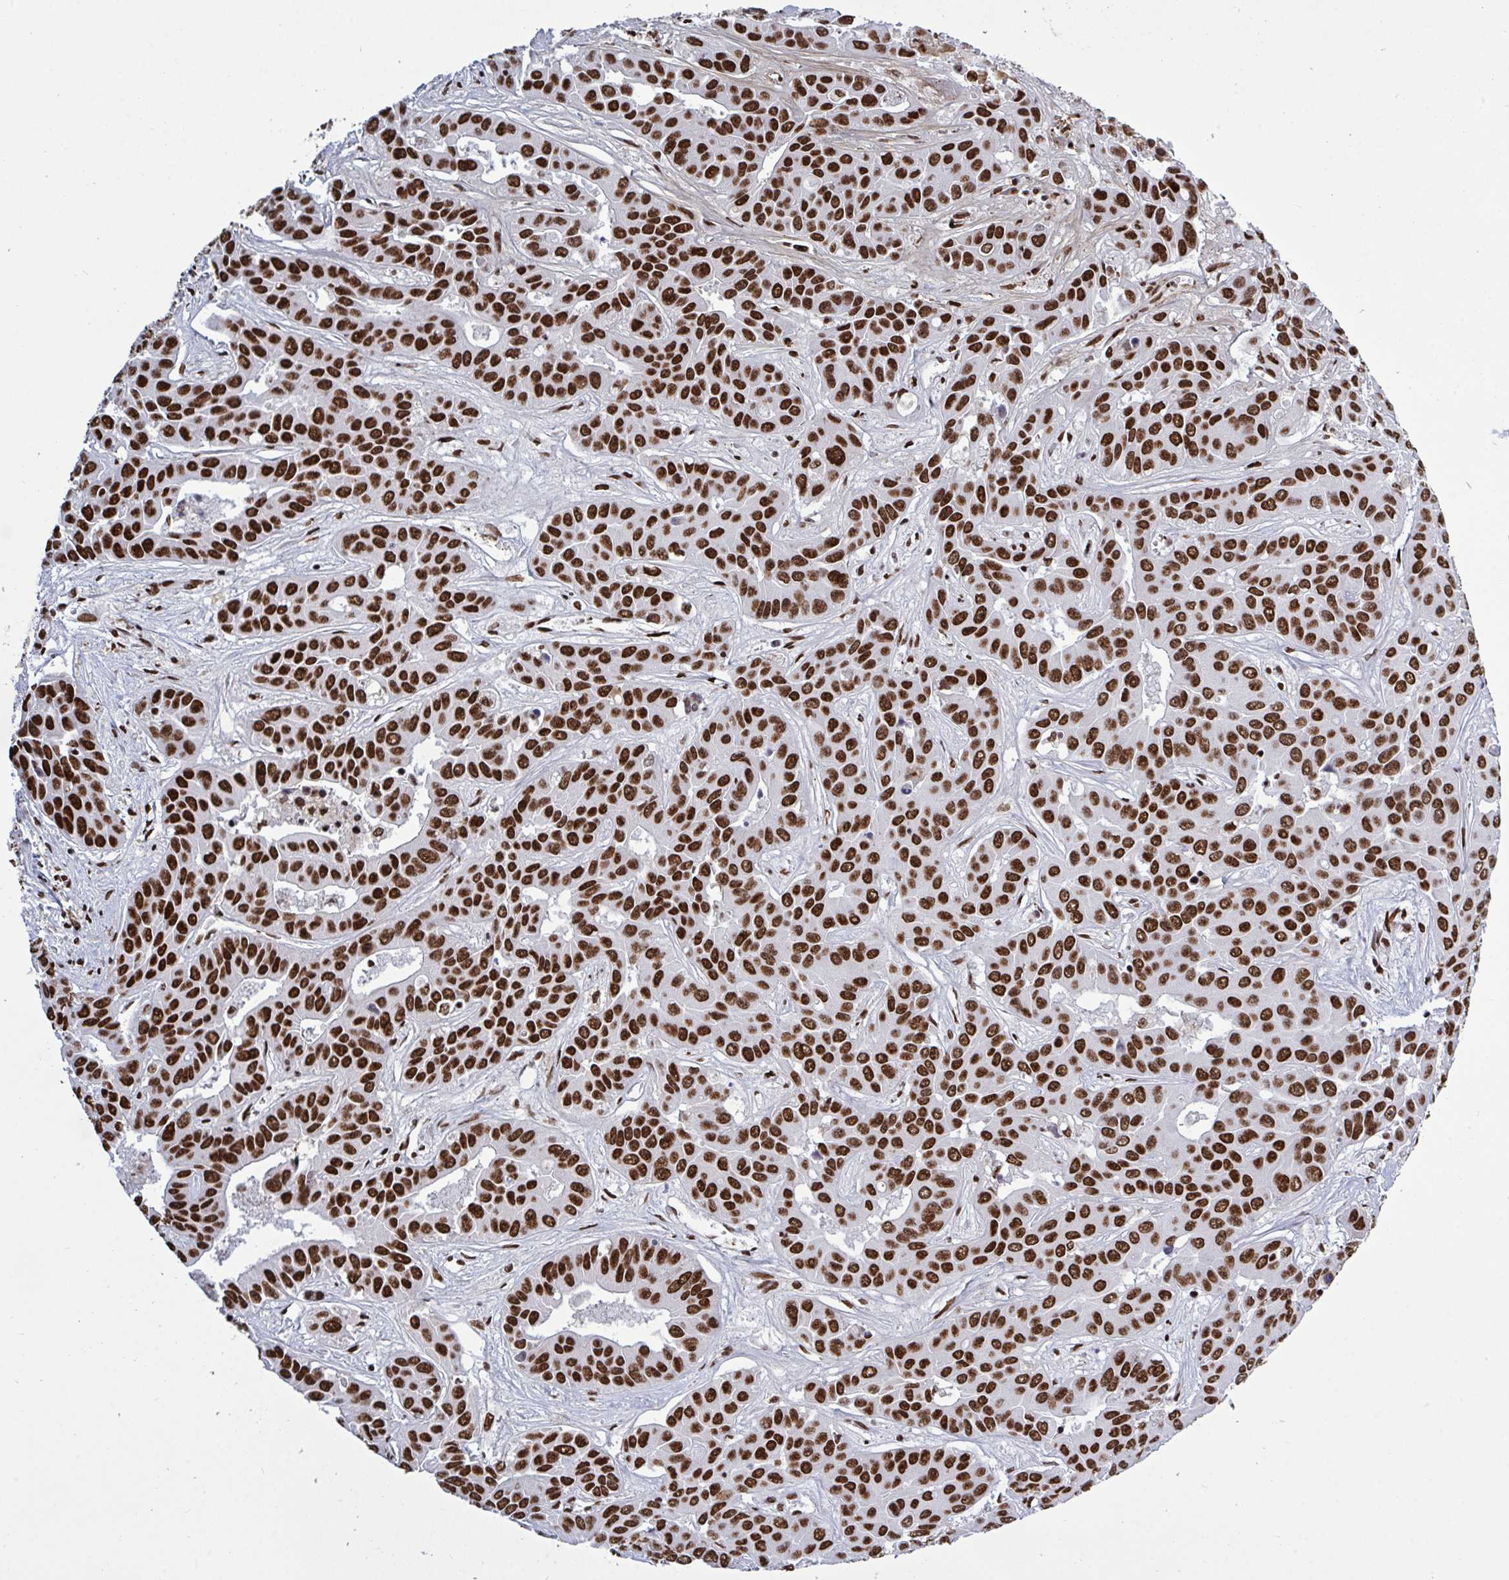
{"staining": {"intensity": "strong", "quantity": ">75%", "location": "nuclear"}, "tissue": "liver cancer", "cell_type": "Tumor cells", "image_type": "cancer", "snomed": [{"axis": "morphology", "description": "Cholangiocarcinoma"}, {"axis": "topography", "description": "Liver"}], "caption": "There is high levels of strong nuclear staining in tumor cells of liver cancer (cholangiocarcinoma), as demonstrated by immunohistochemical staining (brown color).", "gene": "ZNF607", "patient": {"sex": "female", "age": 52}}